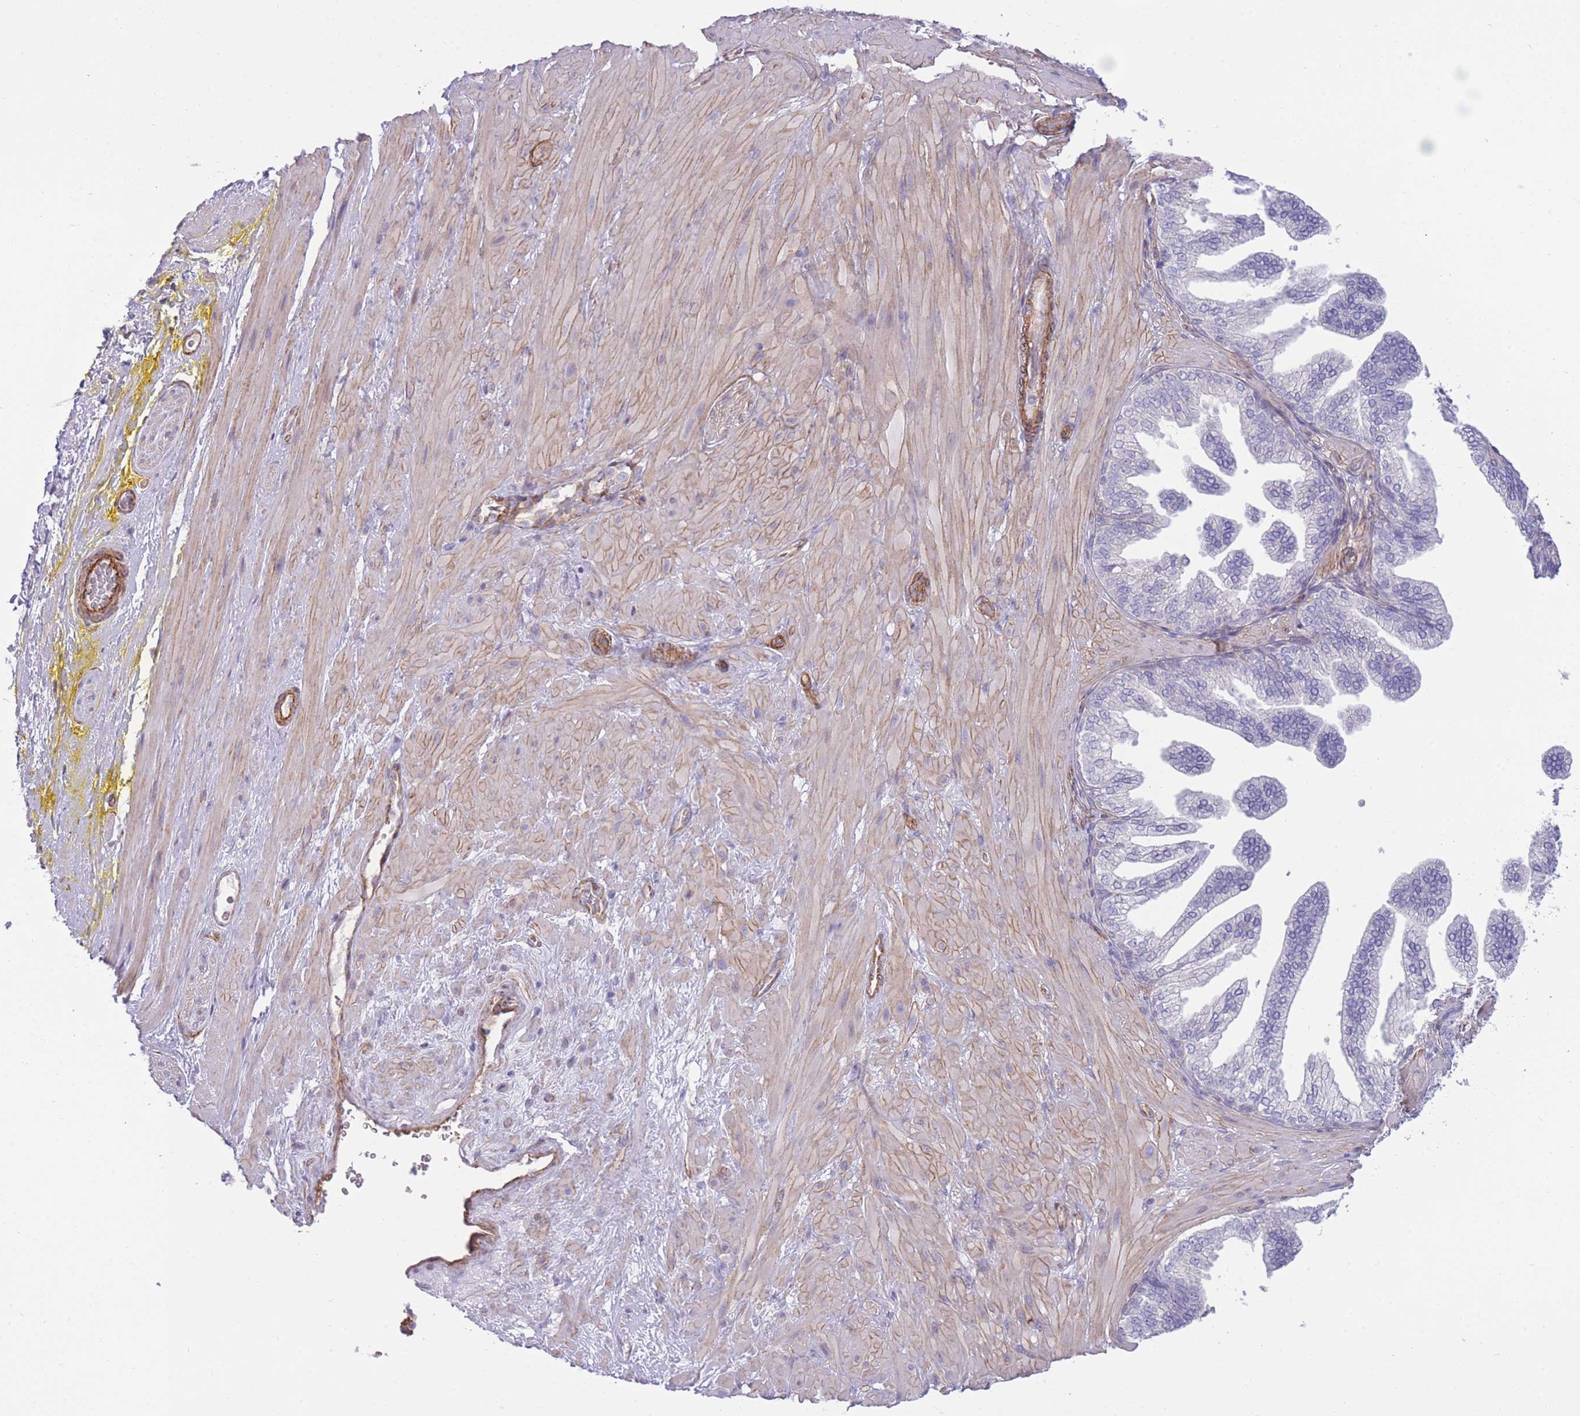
{"staining": {"intensity": "moderate", "quantity": ">75%", "location": "cytoplasmic/membranous"}, "tissue": "adipose tissue", "cell_type": "Adipocytes", "image_type": "normal", "snomed": [{"axis": "morphology", "description": "Normal tissue, NOS"}, {"axis": "morphology", "description": "Adenocarcinoma, Low grade"}, {"axis": "topography", "description": "Prostate"}, {"axis": "topography", "description": "Peripheral nerve tissue"}], "caption": "This image exhibits immunohistochemistry (IHC) staining of unremarkable adipose tissue, with medium moderate cytoplasmic/membranous staining in approximately >75% of adipocytes.", "gene": "RGS11", "patient": {"sex": "male", "age": 63}}